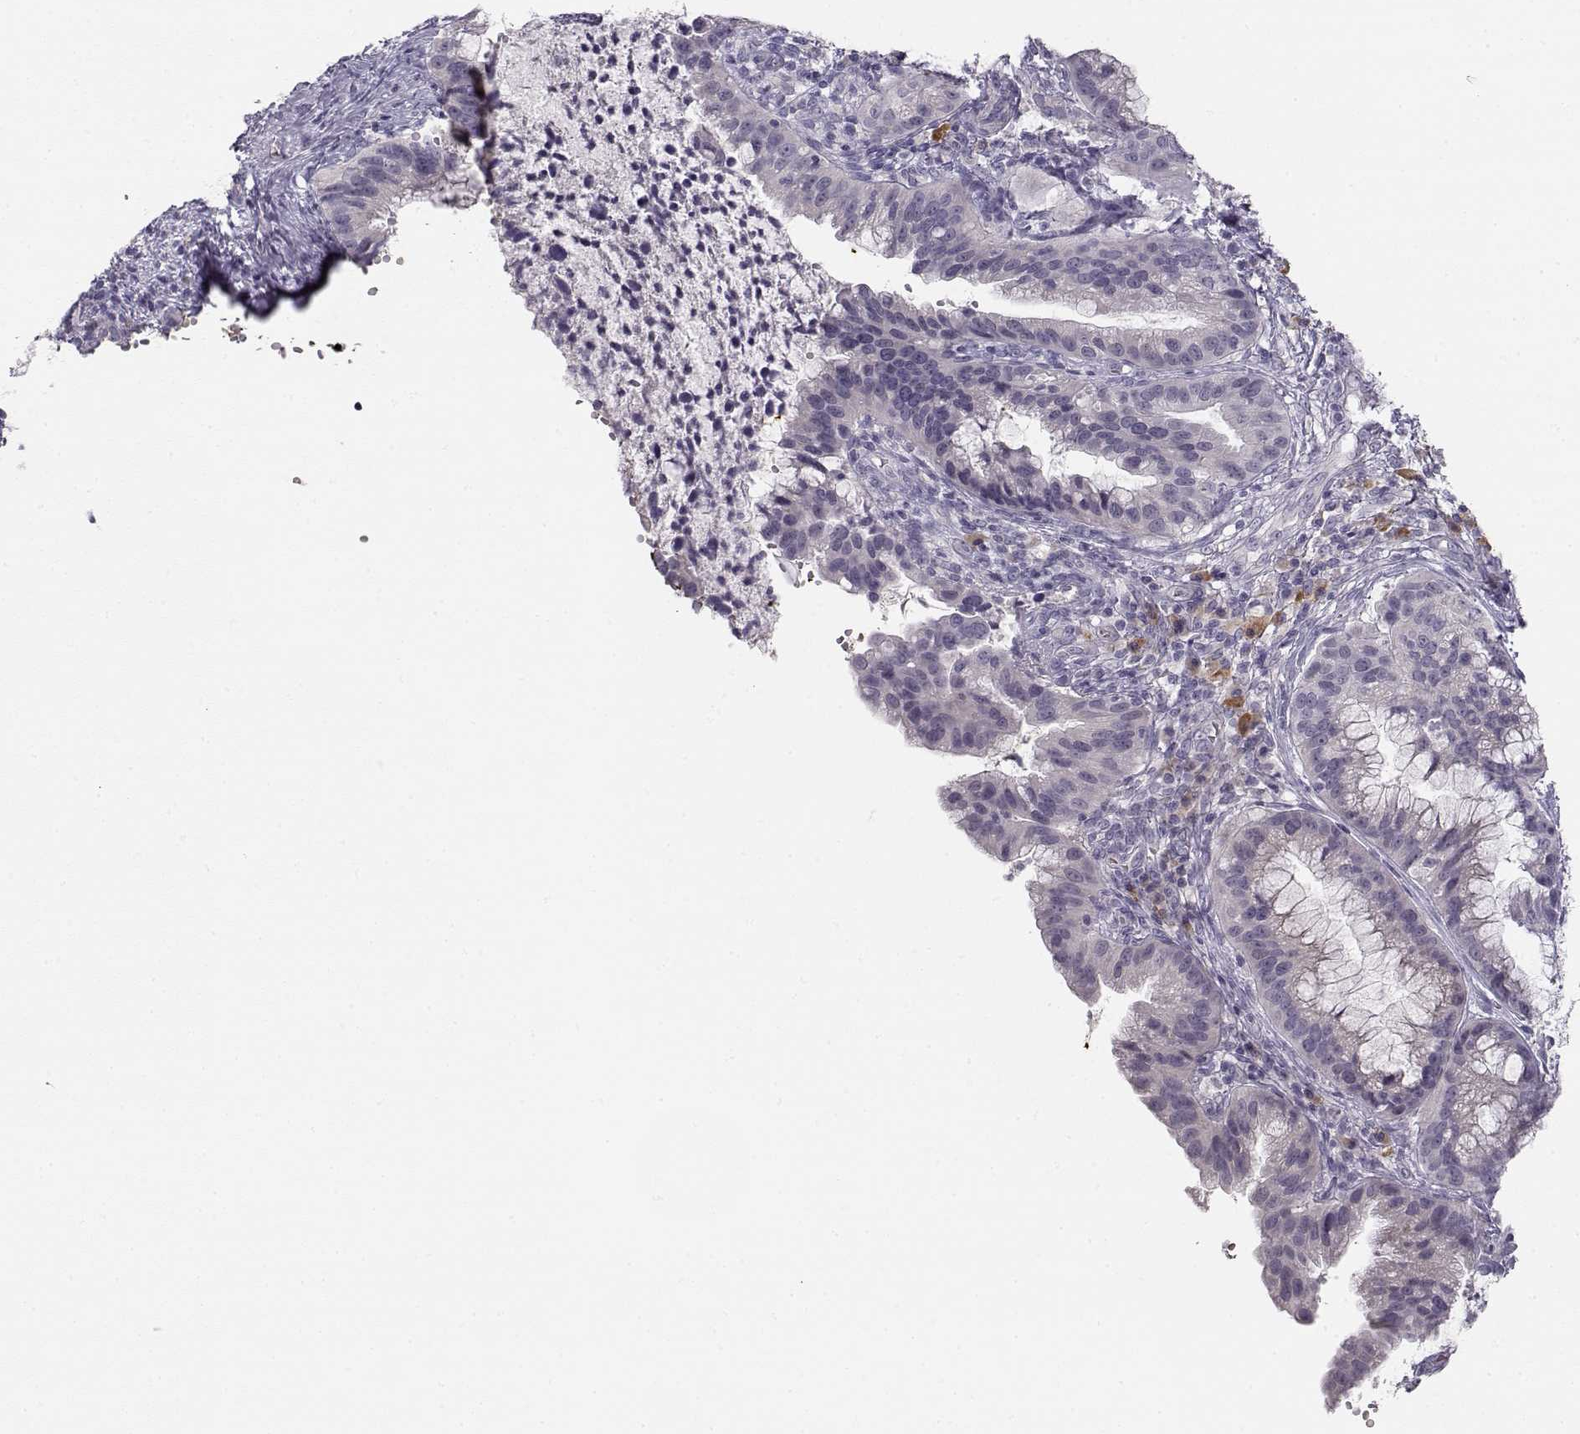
{"staining": {"intensity": "negative", "quantity": "none", "location": "none"}, "tissue": "cervical cancer", "cell_type": "Tumor cells", "image_type": "cancer", "snomed": [{"axis": "morphology", "description": "Adenocarcinoma, NOS"}, {"axis": "topography", "description": "Cervix"}], "caption": "IHC image of neoplastic tissue: human cervical cancer (adenocarcinoma) stained with DAB (3,3'-diaminobenzidine) demonstrates no significant protein staining in tumor cells.", "gene": "TTC26", "patient": {"sex": "female", "age": 34}}